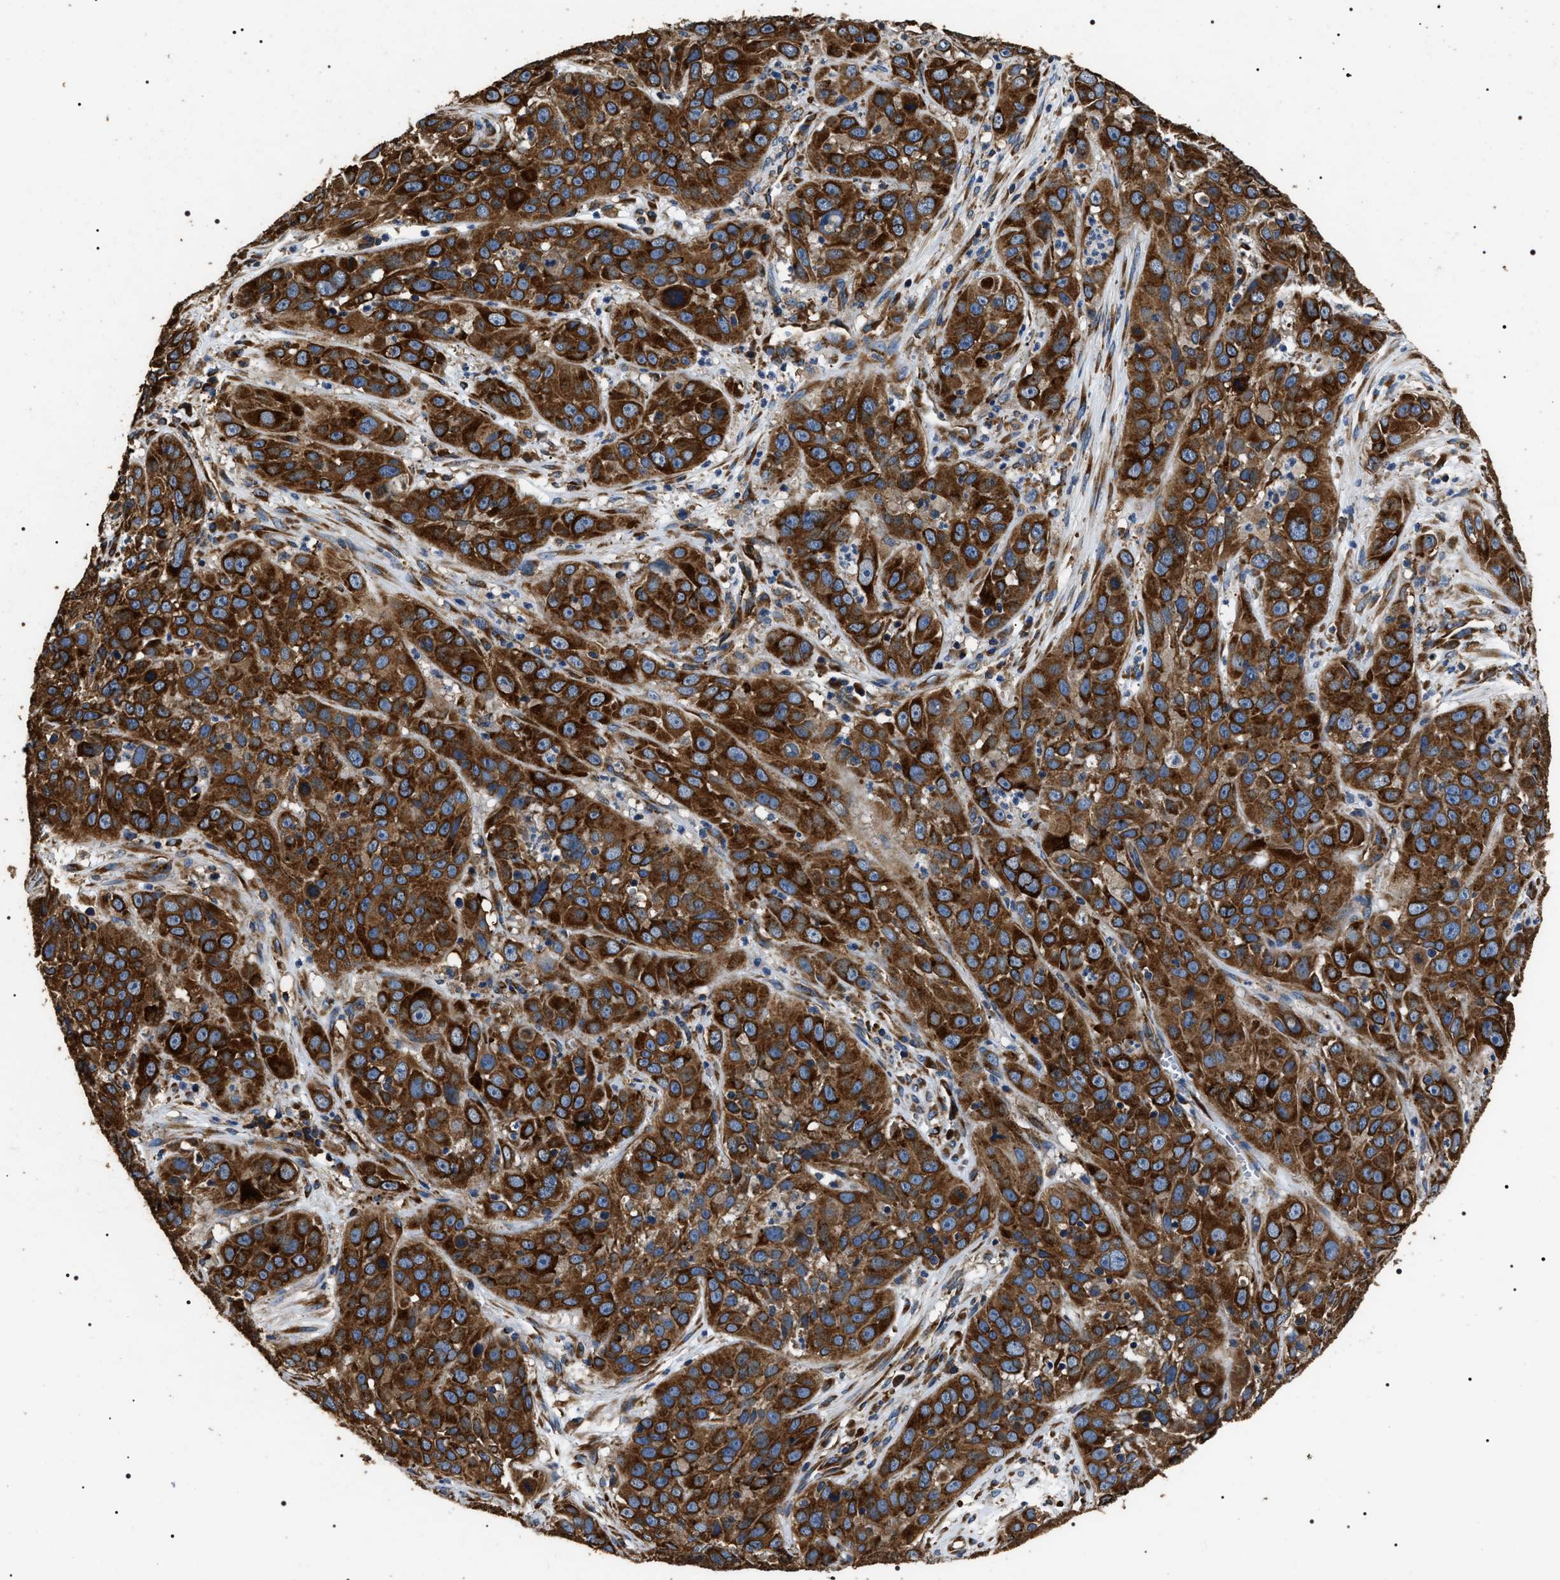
{"staining": {"intensity": "strong", "quantity": ">75%", "location": "cytoplasmic/membranous"}, "tissue": "cervical cancer", "cell_type": "Tumor cells", "image_type": "cancer", "snomed": [{"axis": "morphology", "description": "Squamous cell carcinoma, NOS"}, {"axis": "topography", "description": "Cervix"}], "caption": "Human squamous cell carcinoma (cervical) stained for a protein (brown) exhibits strong cytoplasmic/membranous positive staining in approximately >75% of tumor cells.", "gene": "KTN1", "patient": {"sex": "female", "age": 32}}